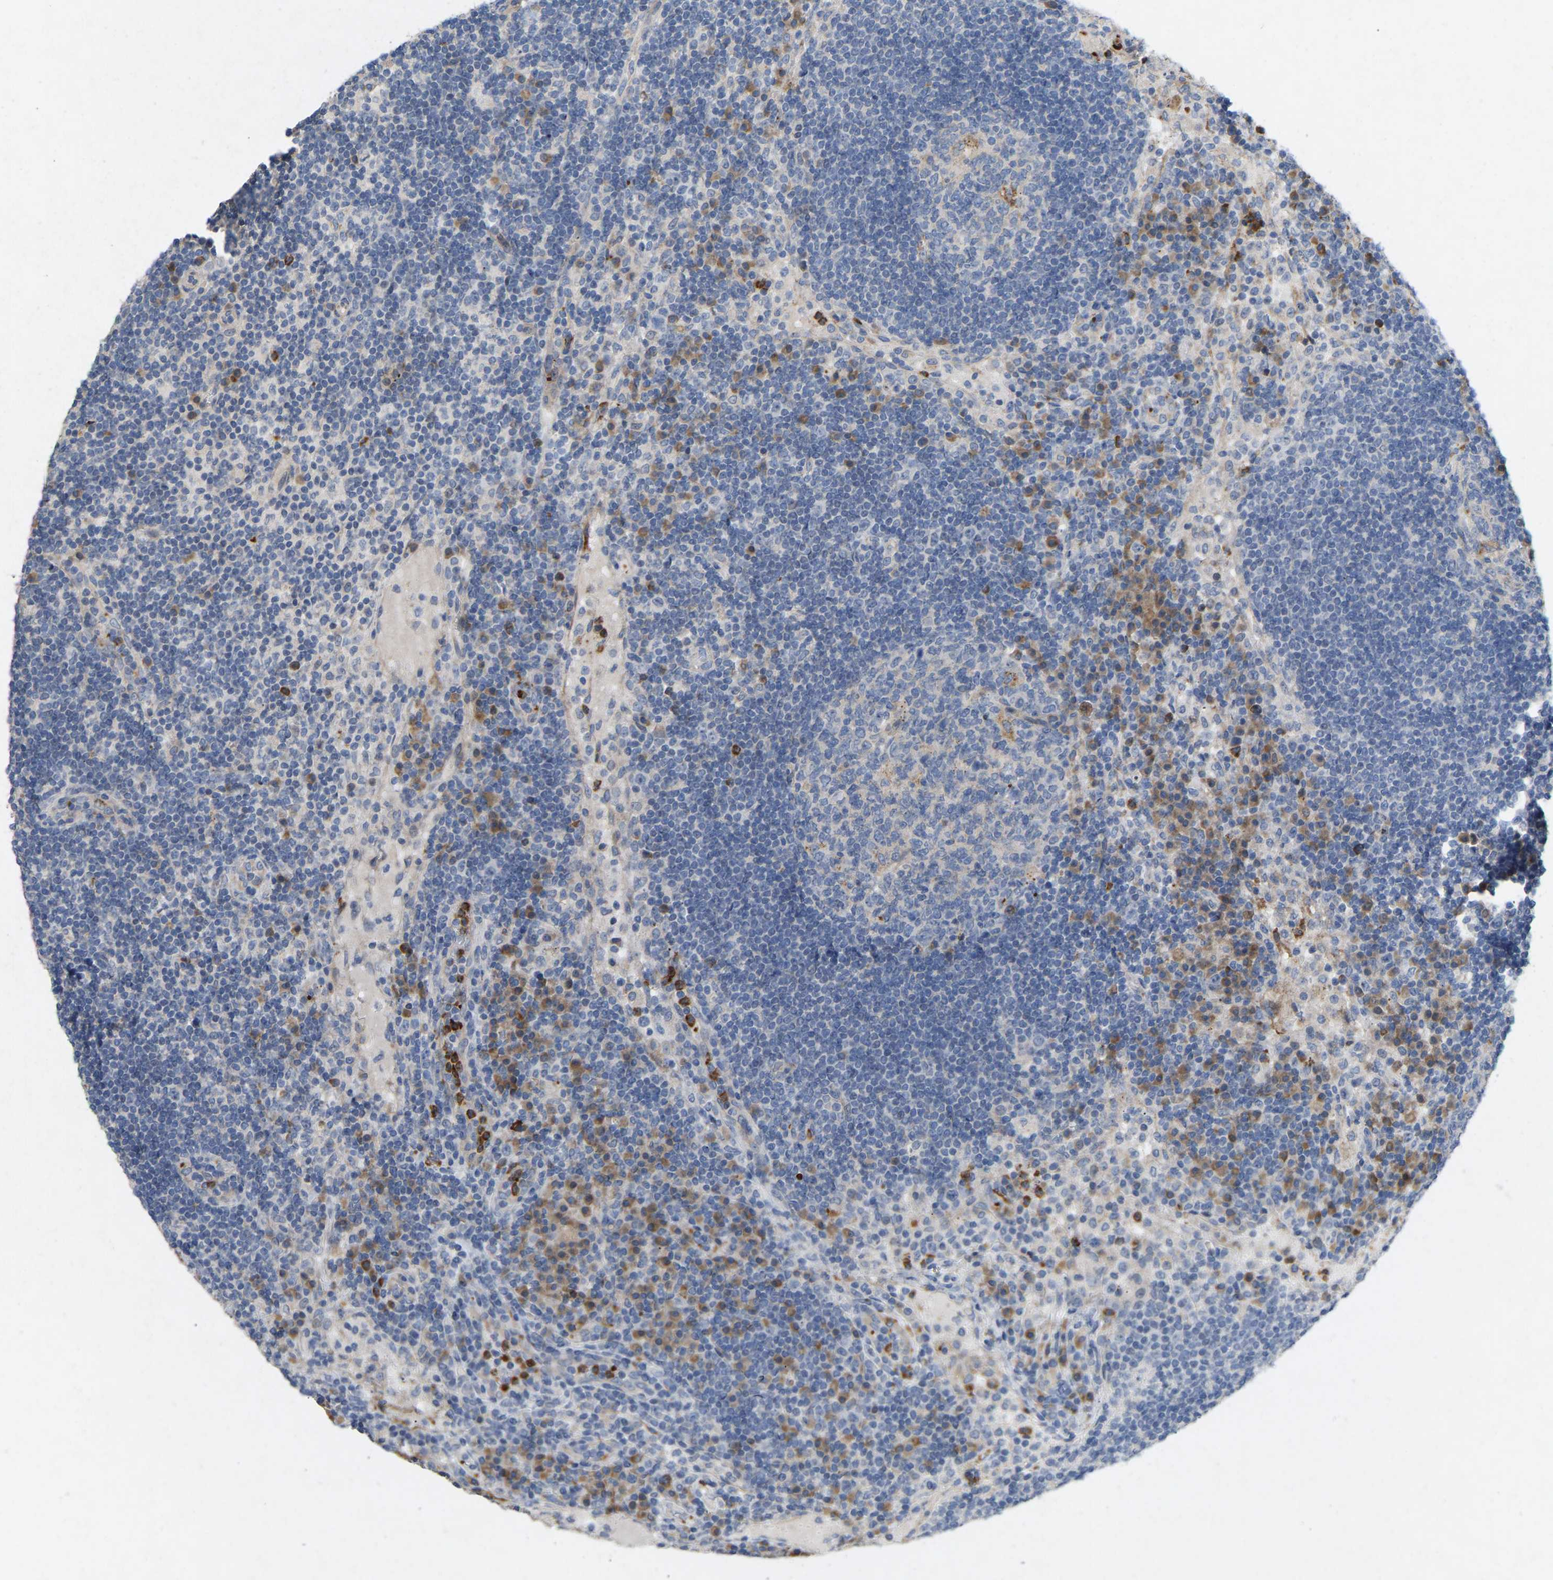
{"staining": {"intensity": "negative", "quantity": "none", "location": "none"}, "tissue": "lymph node", "cell_type": "Germinal center cells", "image_type": "normal", "snomed": [{"axis": "morphology", "description": "Normal tissue, NOS"}, {"axis": "topography", "description": "Lymph node"}], "caption": "A high-resolution image shows immunohistochemistry (IHC) staining of benign lymph node, which displays no significant staining in germinal center cells.", "gene": "RHEB", "patient": {"sex": "female", "age": 53}}